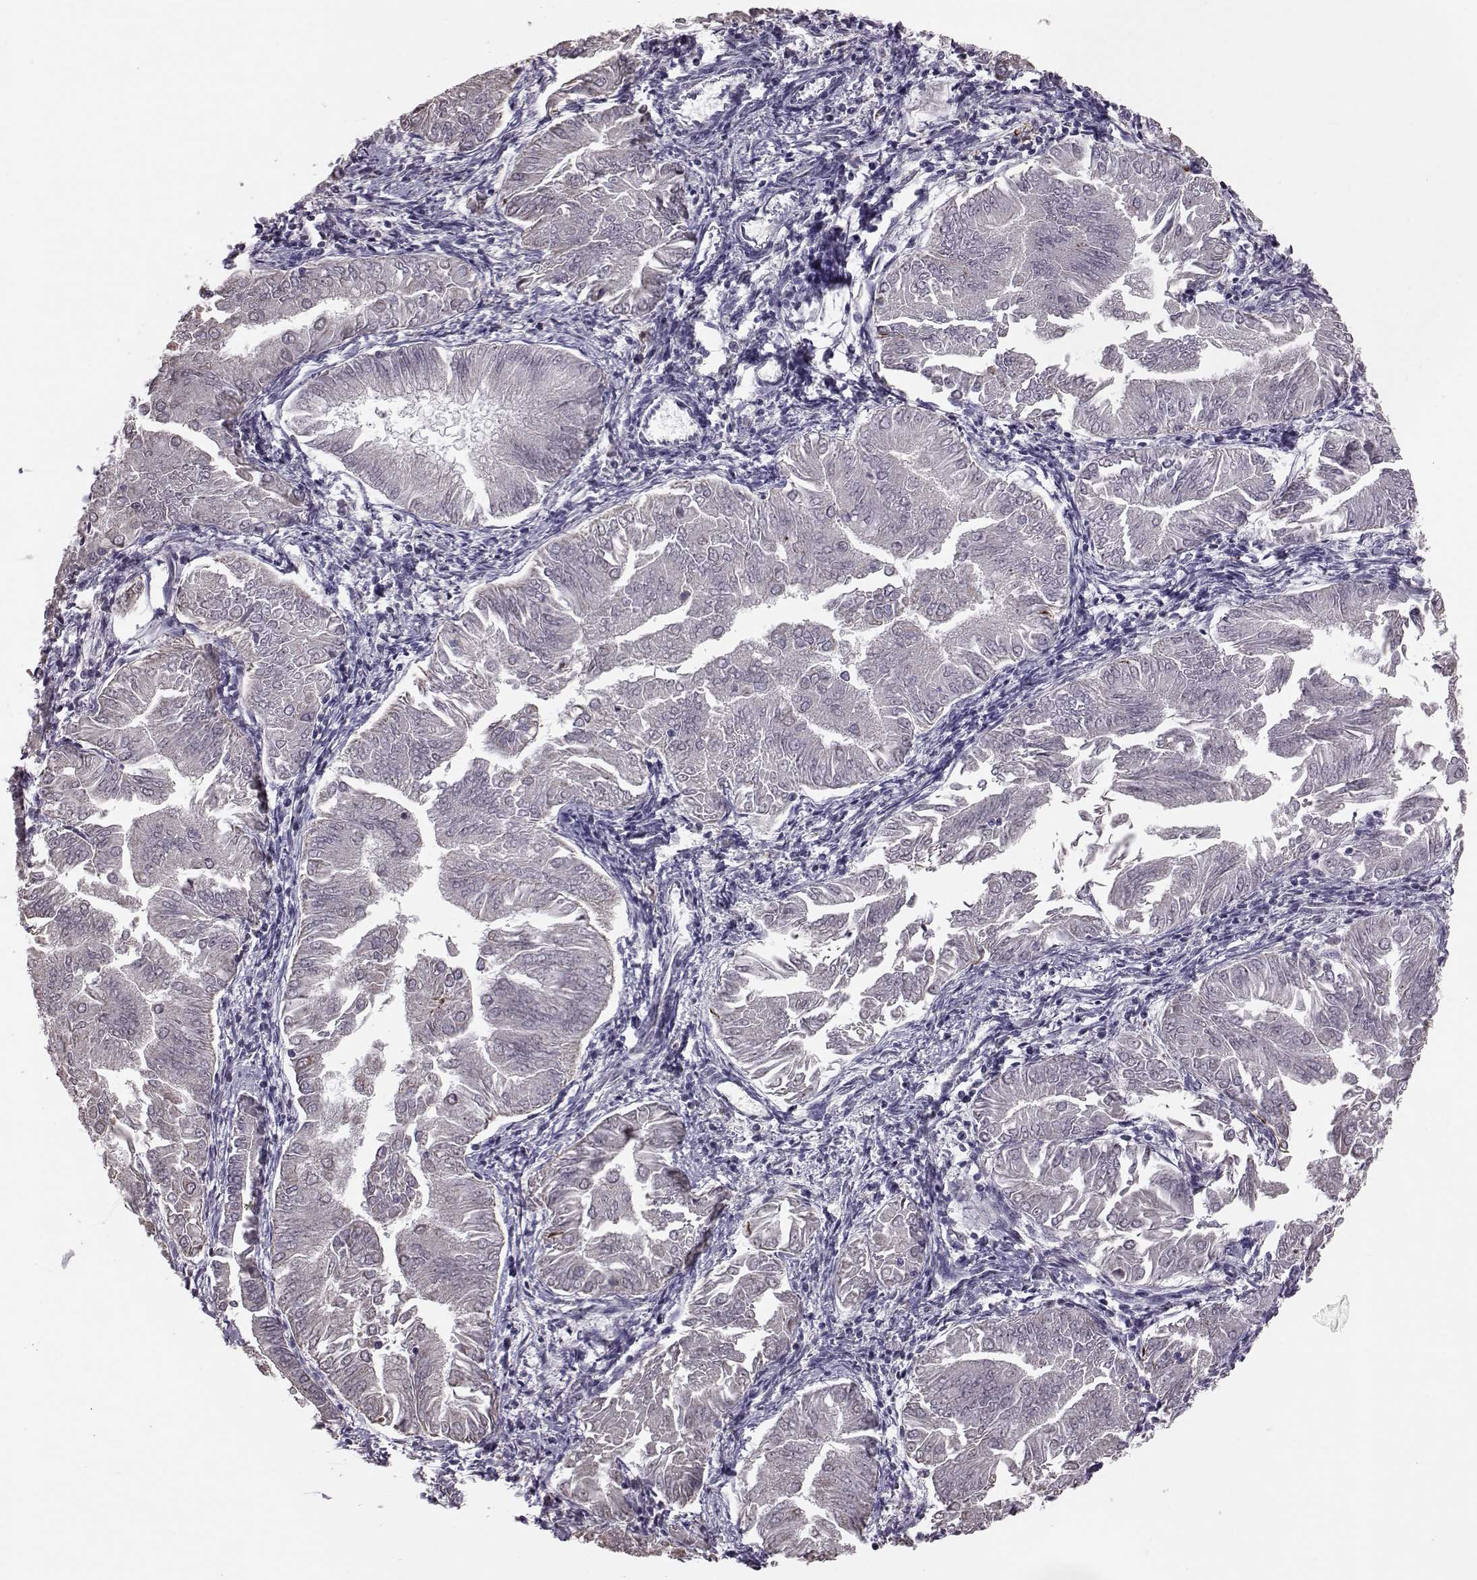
{"staining": {"intensity": "negative", "quantity": "none", "location": "none"}, "tissue": "endometrial cancer", "cell_type": "Tumor cells", "image_type": "cancer", "snomed": [{"axis": "morphology", "description": "Adenocarcinoma, NOS"}, {"axis": "topography", "description": "Endometrium"}], "caption": "There is no significant staining in tumor cells of adenocarcinoma (endometrial).", "gene": "ALDH3A1", "patient": {"sex": "female", "age": 53}}